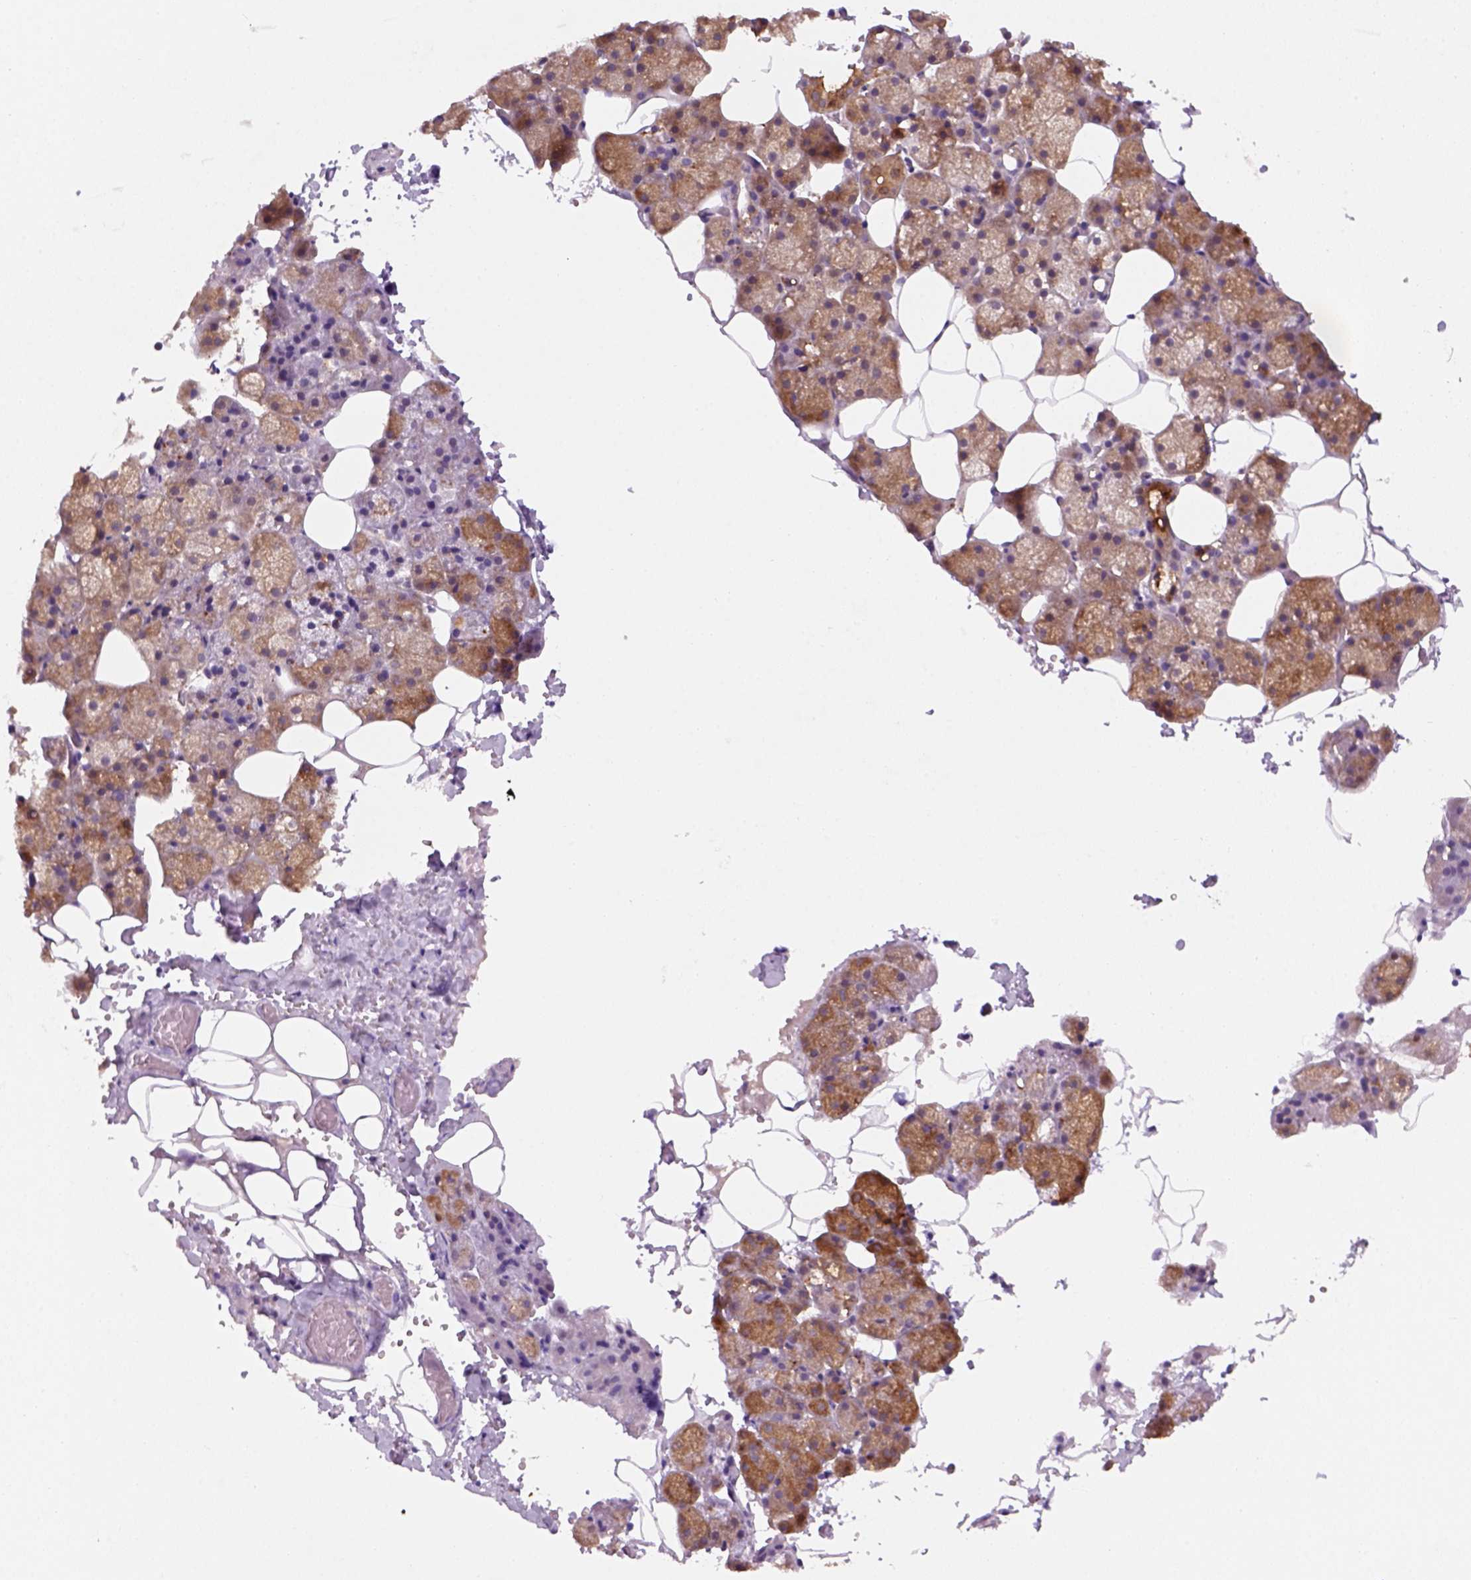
{"staining": {"intensity": "moderate", "quantity": ">75%", "location": "cytoplasmic/membranous"}, "tissue": "salivary gland", "cell_type": "Glandular cells", "image_type": "normal", "snomed": [{"axis": "morphology", "description": "Normal tissue, NOS"}, {"axis": "topography", "description": "Salivary gland"}], "caption": "The histopathology image exhibits staining of benign salivary gland, revealing moderate cytoplasmic/membranous protein positivity (brown color) within glandular cells.", "gene": "GOT1", "patient": {"sex": "male", "age": 38}}